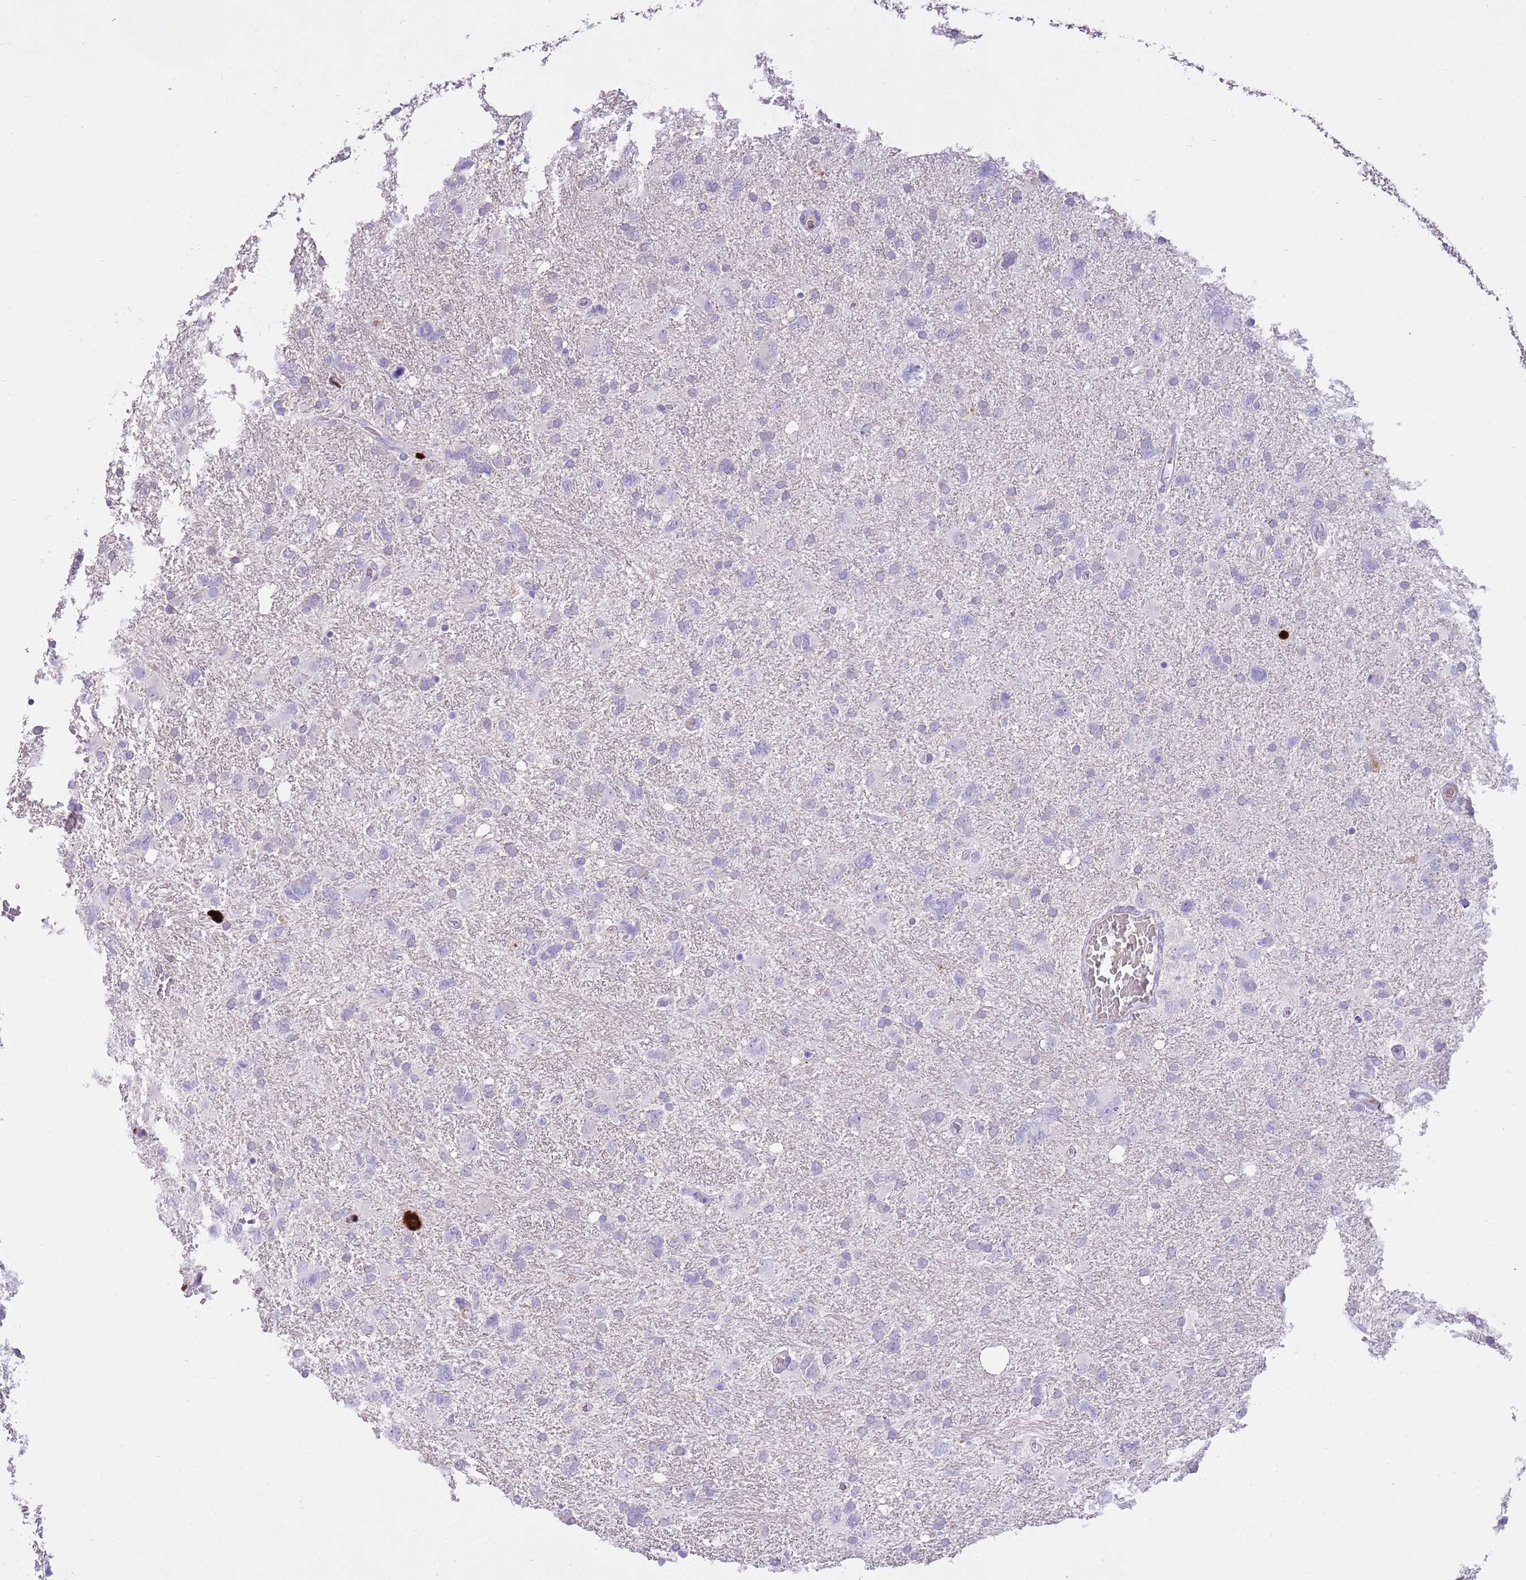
{"staining": {"intensity": "negative", "quantity": "none", "location": "none"}, "tissue": "glioma", "cell_type": "Tumor cells", "image_type": "cancer", "snomed": [{"axis": "morphology", "description": "Glioma, malignant, High grade"}, {"axis": "topography", "description": "Brain"}], "caption": "The photomicrograph demonstrates no significant positivity in tumor cells of glioma.", "gene": "CLEC2A", "patient": {"sex": "male", "age": 61}}